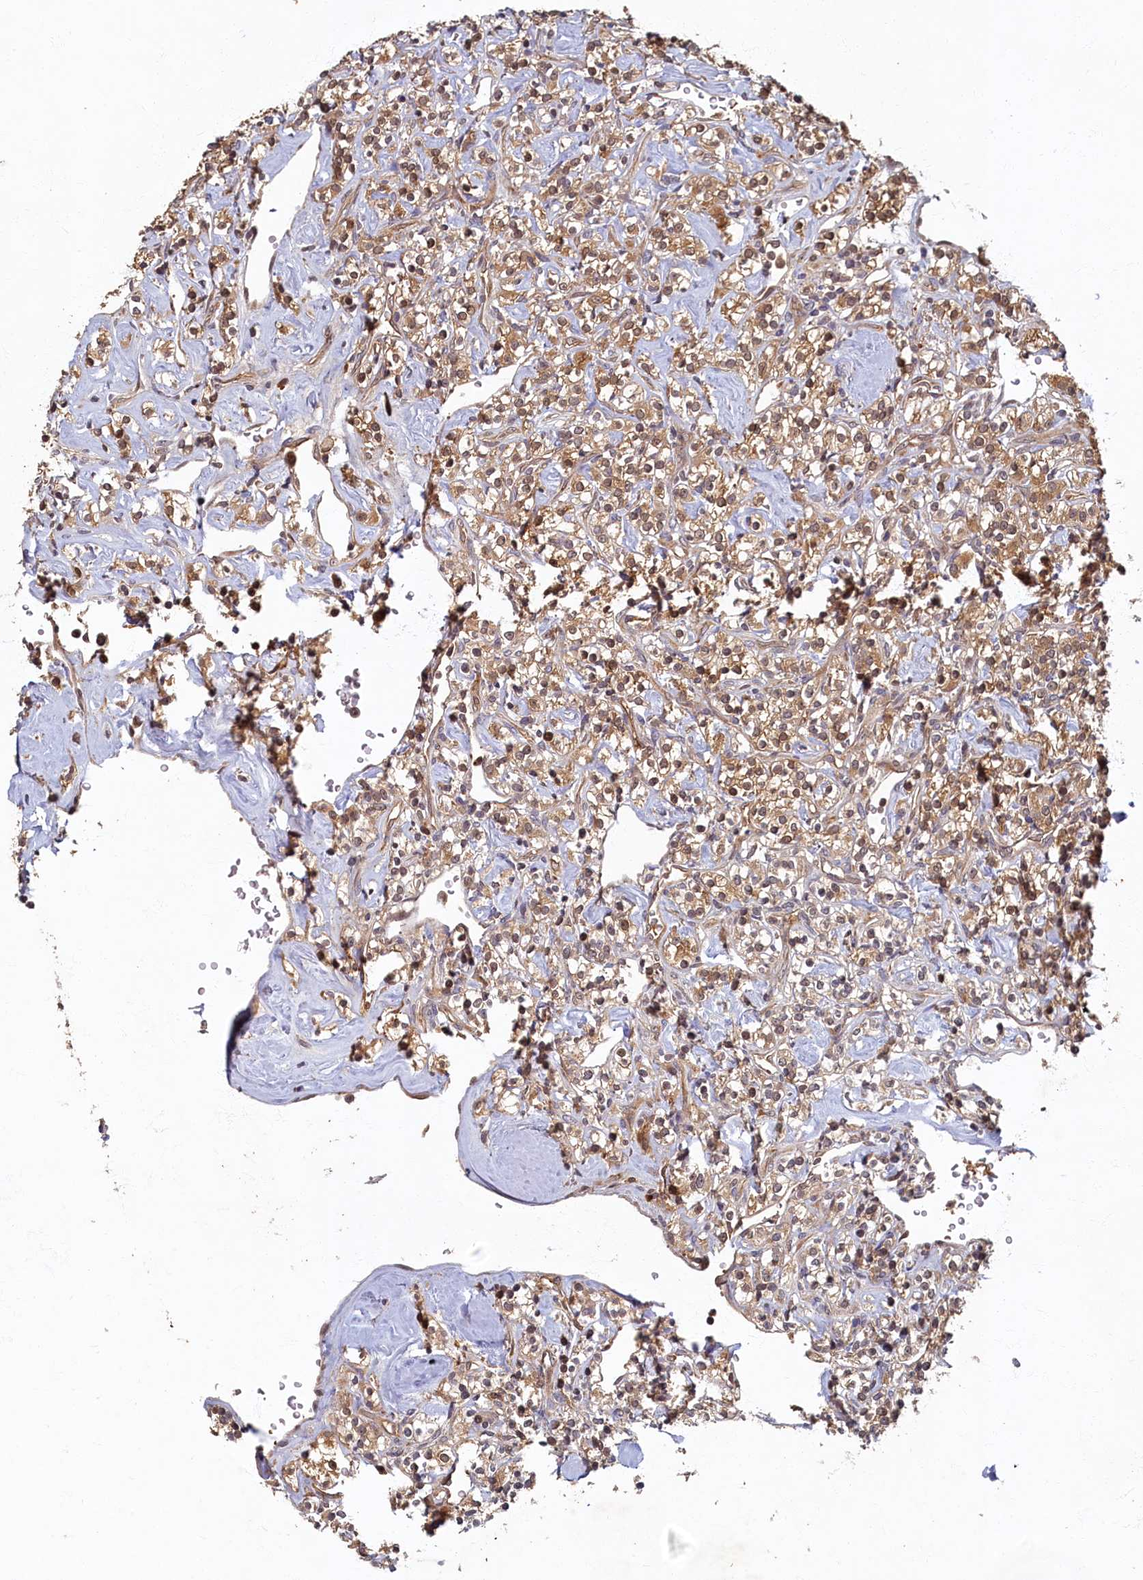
{"staining": {"intensity": "moderate", "quantity": ">75%", "location": "cytoplasmic/membranous"}, "tissue": "renal cancer", "cell_type": "Tumor cells", "image_type": "cancer", "snomed": [{"axis": "morphology", "description": "Adenocarcinoma, NOS"}, {"axis": "topography", "description": "Kidney"}], "caption": "Tumor cells display moderate cytoplasmic/membranous expression in about >75% of cells in adenocarcinoma (renal).", "gene": "LCMT2", "patient": {"sex": "male", "age": 77}}